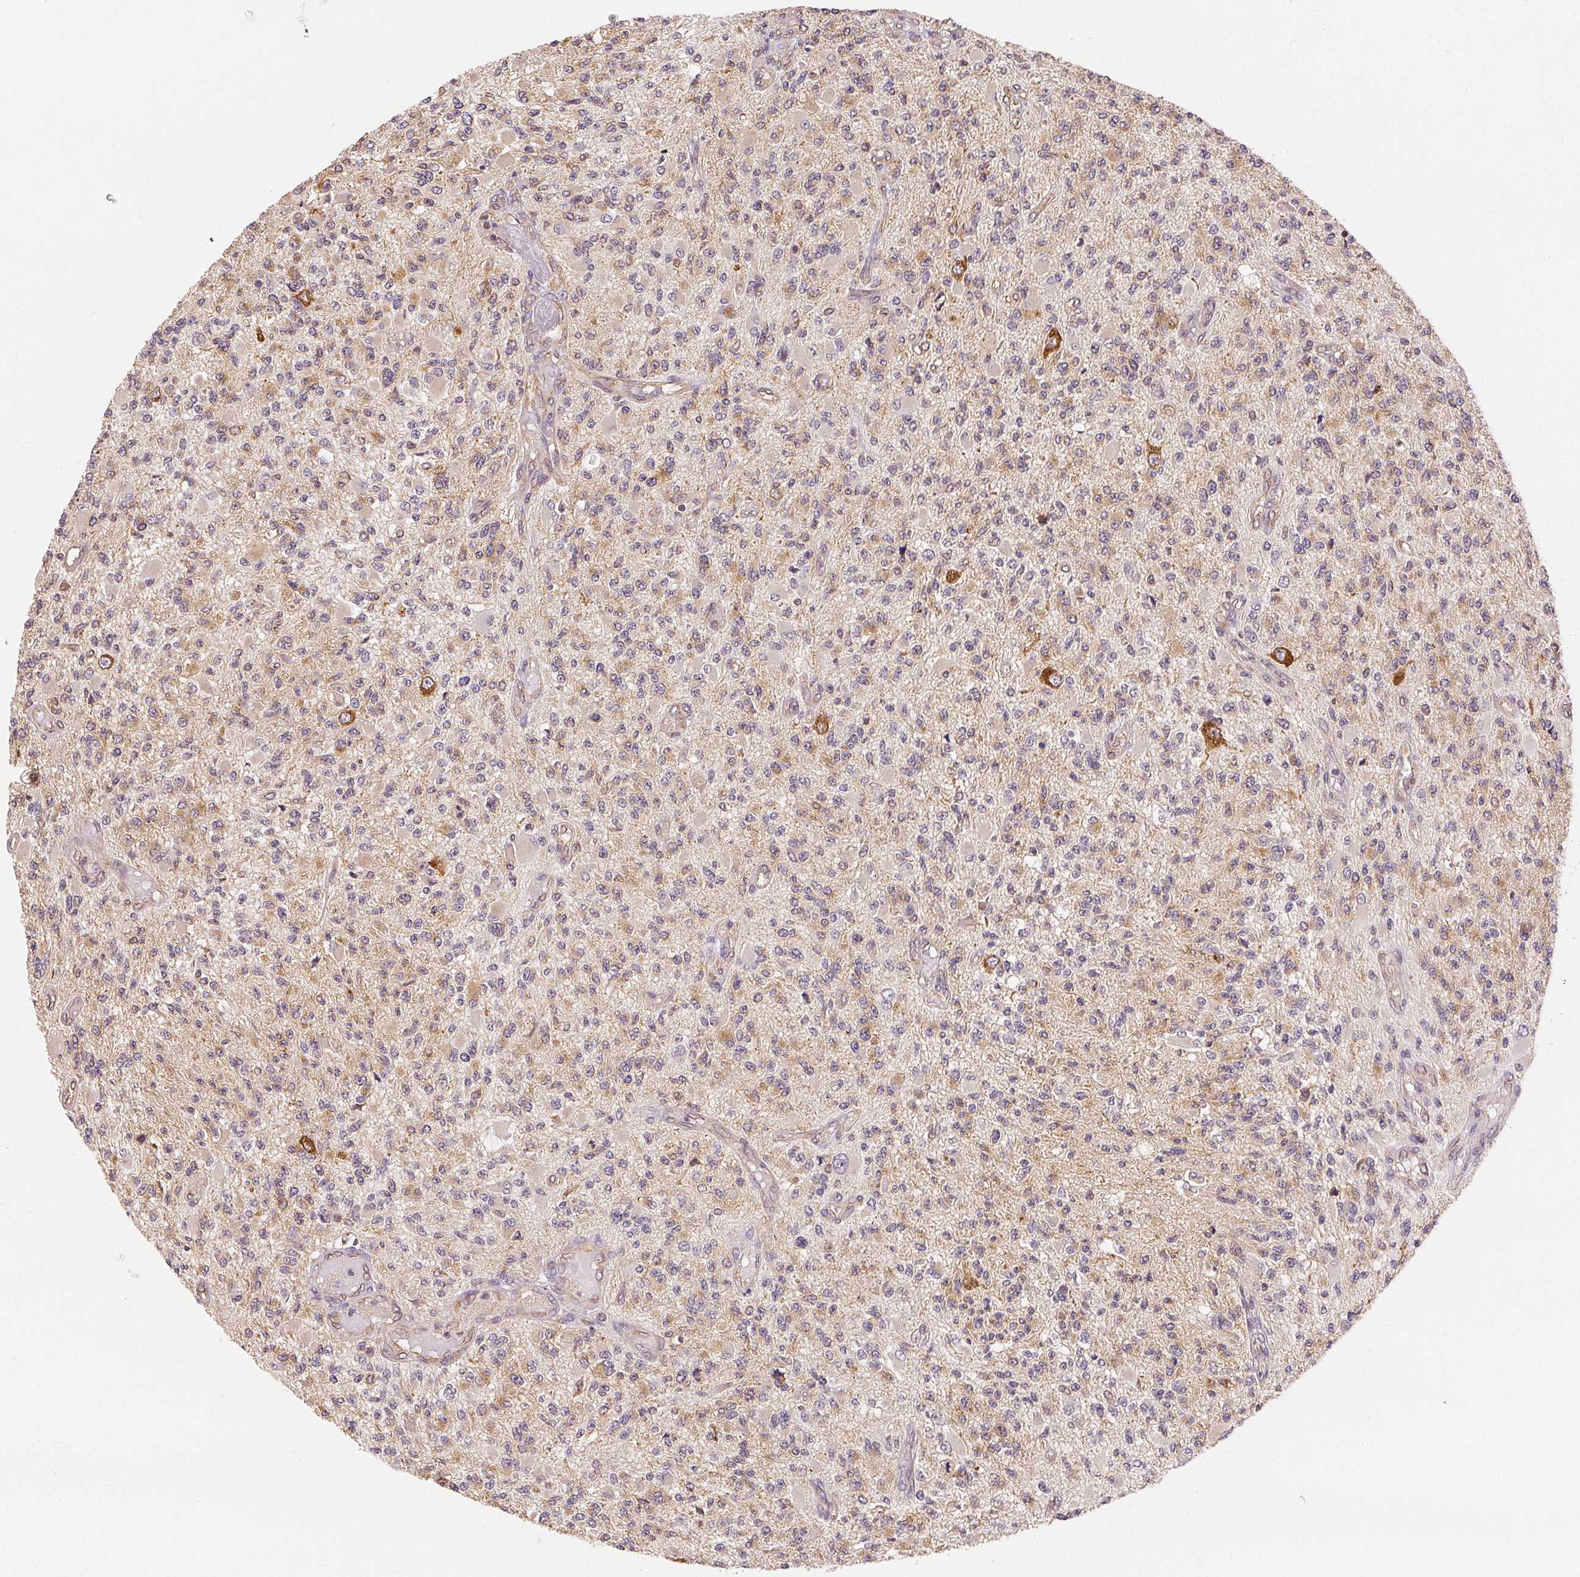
{"staining": {"intensity": "weak", "quantity": "<25%", "location": "cytoplasmic/membranous"}, "tissue": "glioma", "cell_type": "Tumor cells", "image_type": "cancer", "snomed": [{"axis": "morphology", "description": "Glioma, malignant, High grade"}, {"axis": "topography", "description": "Brain"}], "caption": "Tumor cells show no significant expression in glioma.", "gene": "SEZ6L2", "patient": {"sex": "female", "age": 63}}